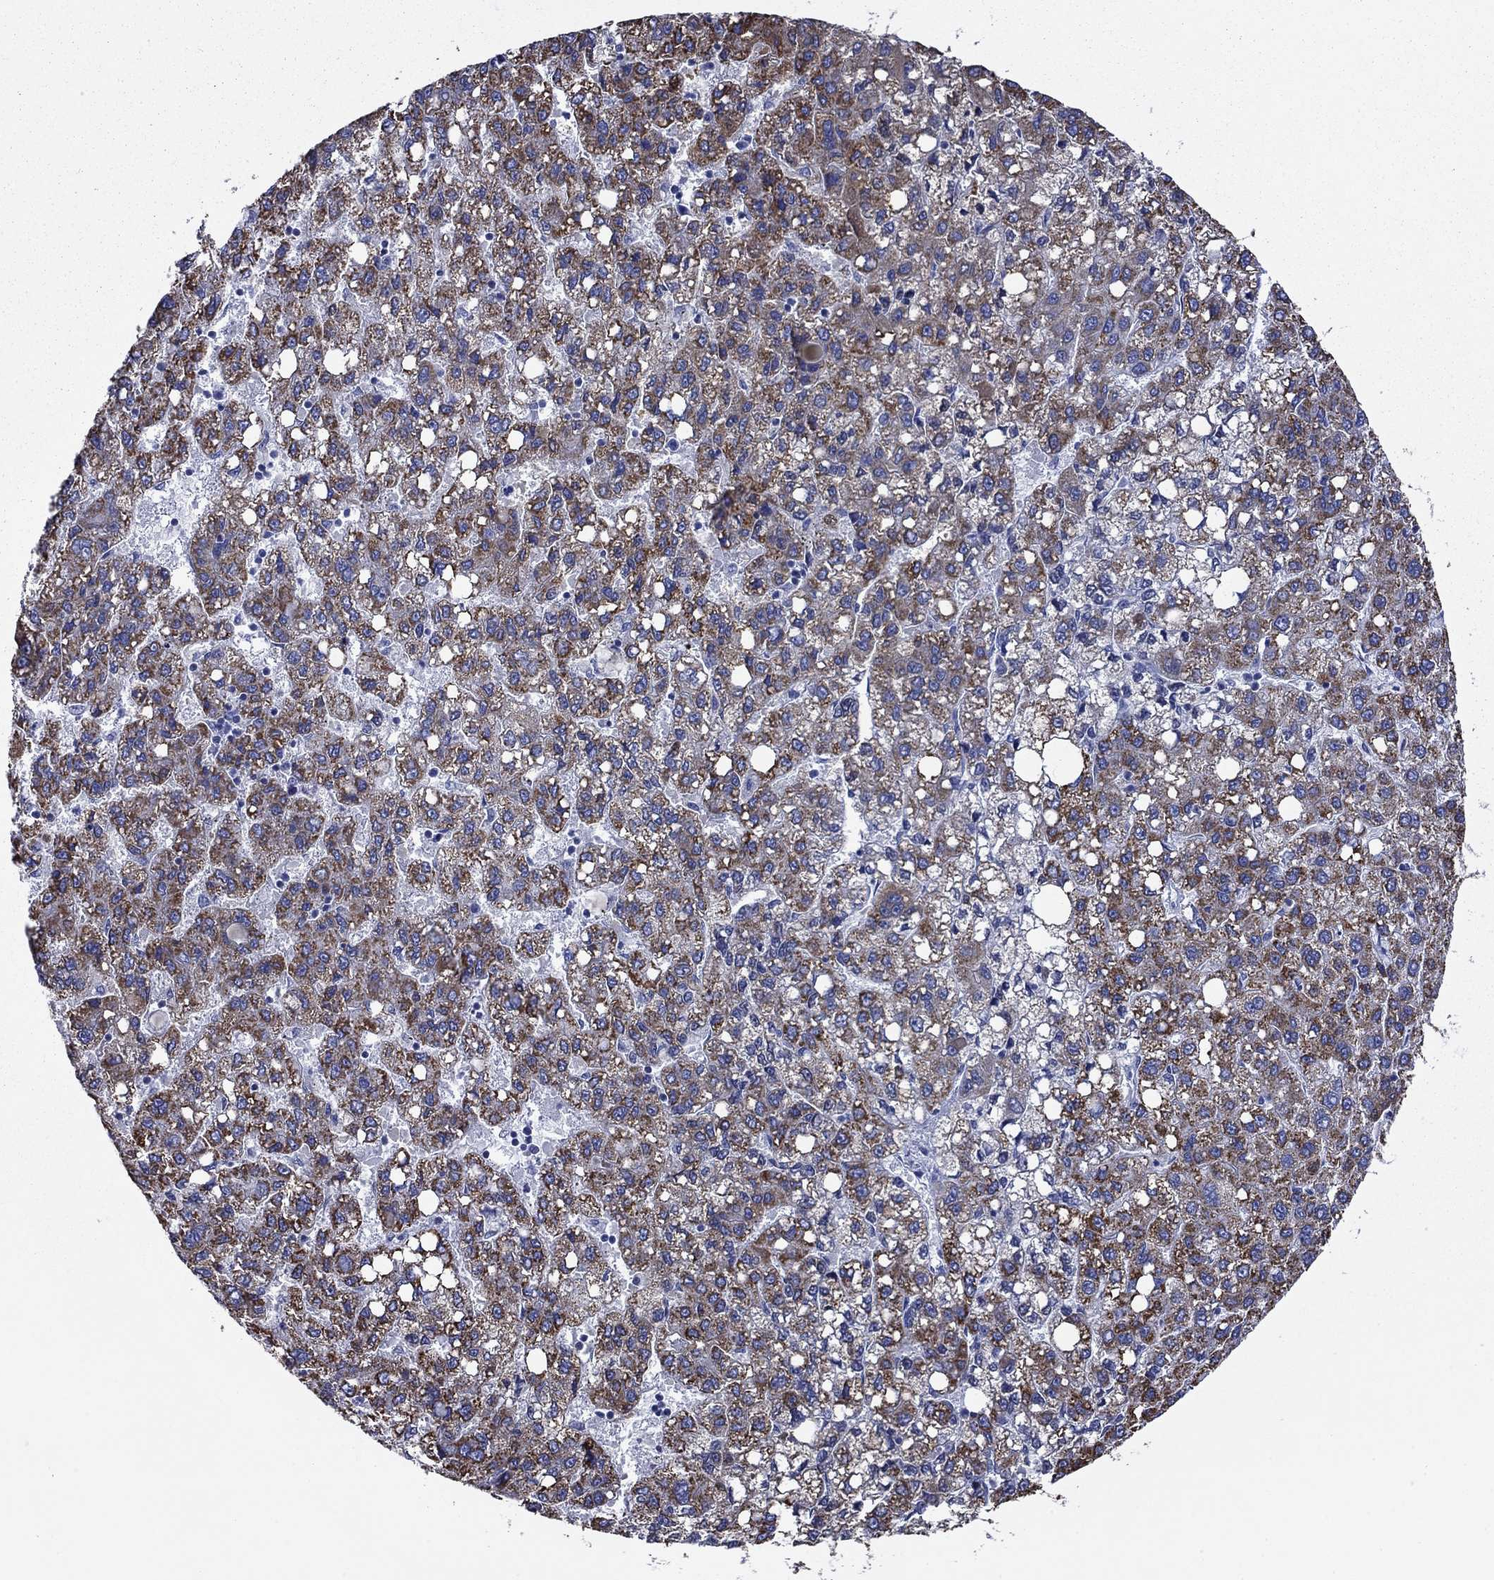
{"staining": {"intensity": "strong", "quantity": "25%-75%", "location": "cytoplasmic/membranous"}, "tissue": "liver cancer", "cell_type": "Tumor cells", "image_type": "cancer", "snomed": [{"axis": "morphology", "description": "Carcinoma, Hepatocellular, NOS"}, {"axis": "topography", "description": "Liver"}], "caption": "Immunohistochemical staining of liver cancer displays strong cytoplasmic/membranous protein positivity in approximately 25%-75% of tumor cells. (Stains: DAB (3,3'-diaminobenzidine) in brown, nuclei in blue, Microscopy: brightfield microscopy at high magnification).", "gene": "ACADSB", "patient": {"sex": "female", "age": 82}}